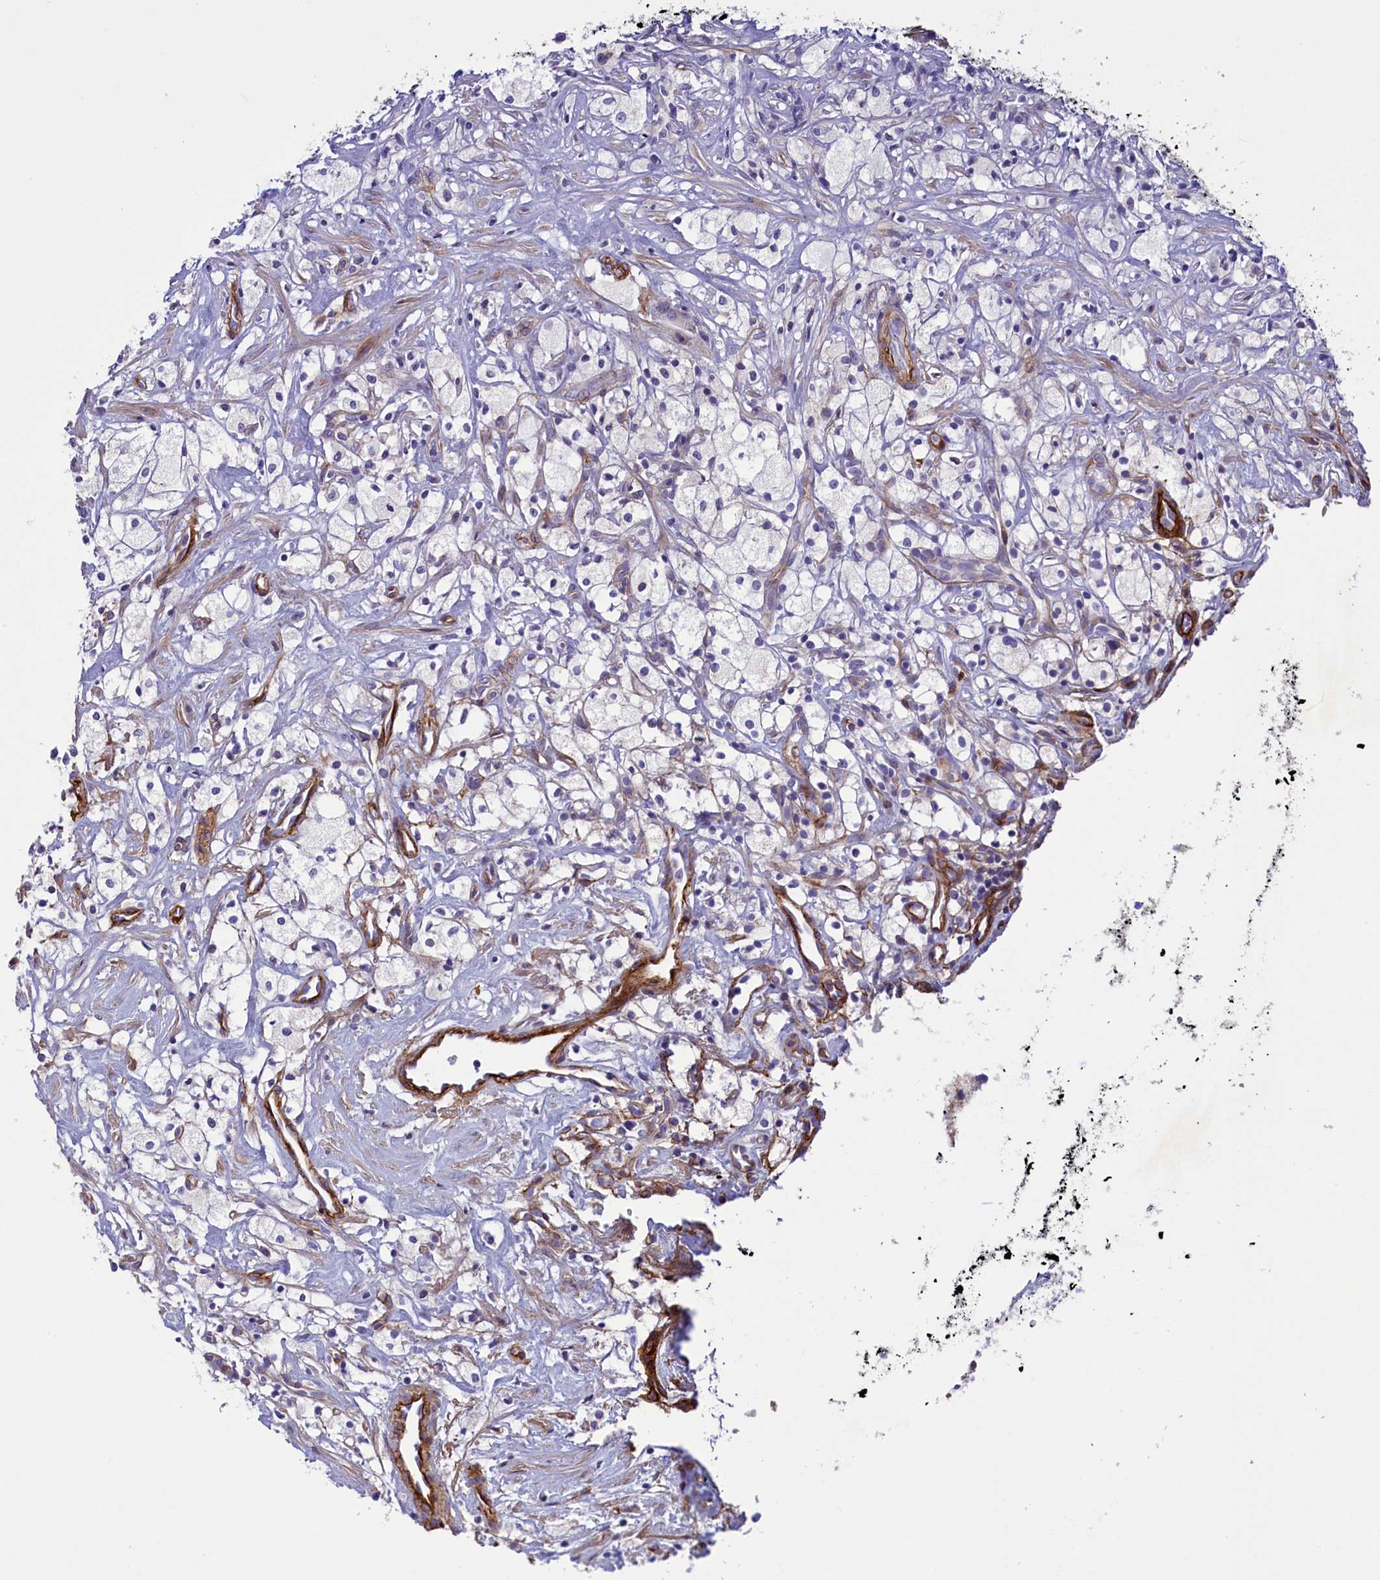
{"staining": {"intensity": "negative", "quantity": "none", "location": "none"}, "tissue": "renal cancer", "cell_type": "Tumor cells", "image_type": "cancer", "snomed": [{"axis": "morphology", "description": "Adenocarcinoma, NOS"}, {"axis": "topography", "description": "Kidney"}], "caption": "There is no significant staining in tumor cells of adenocarcinoma (renal).", "gene": "LOXL1", "patient": {"sex": "male", "age": 59}}